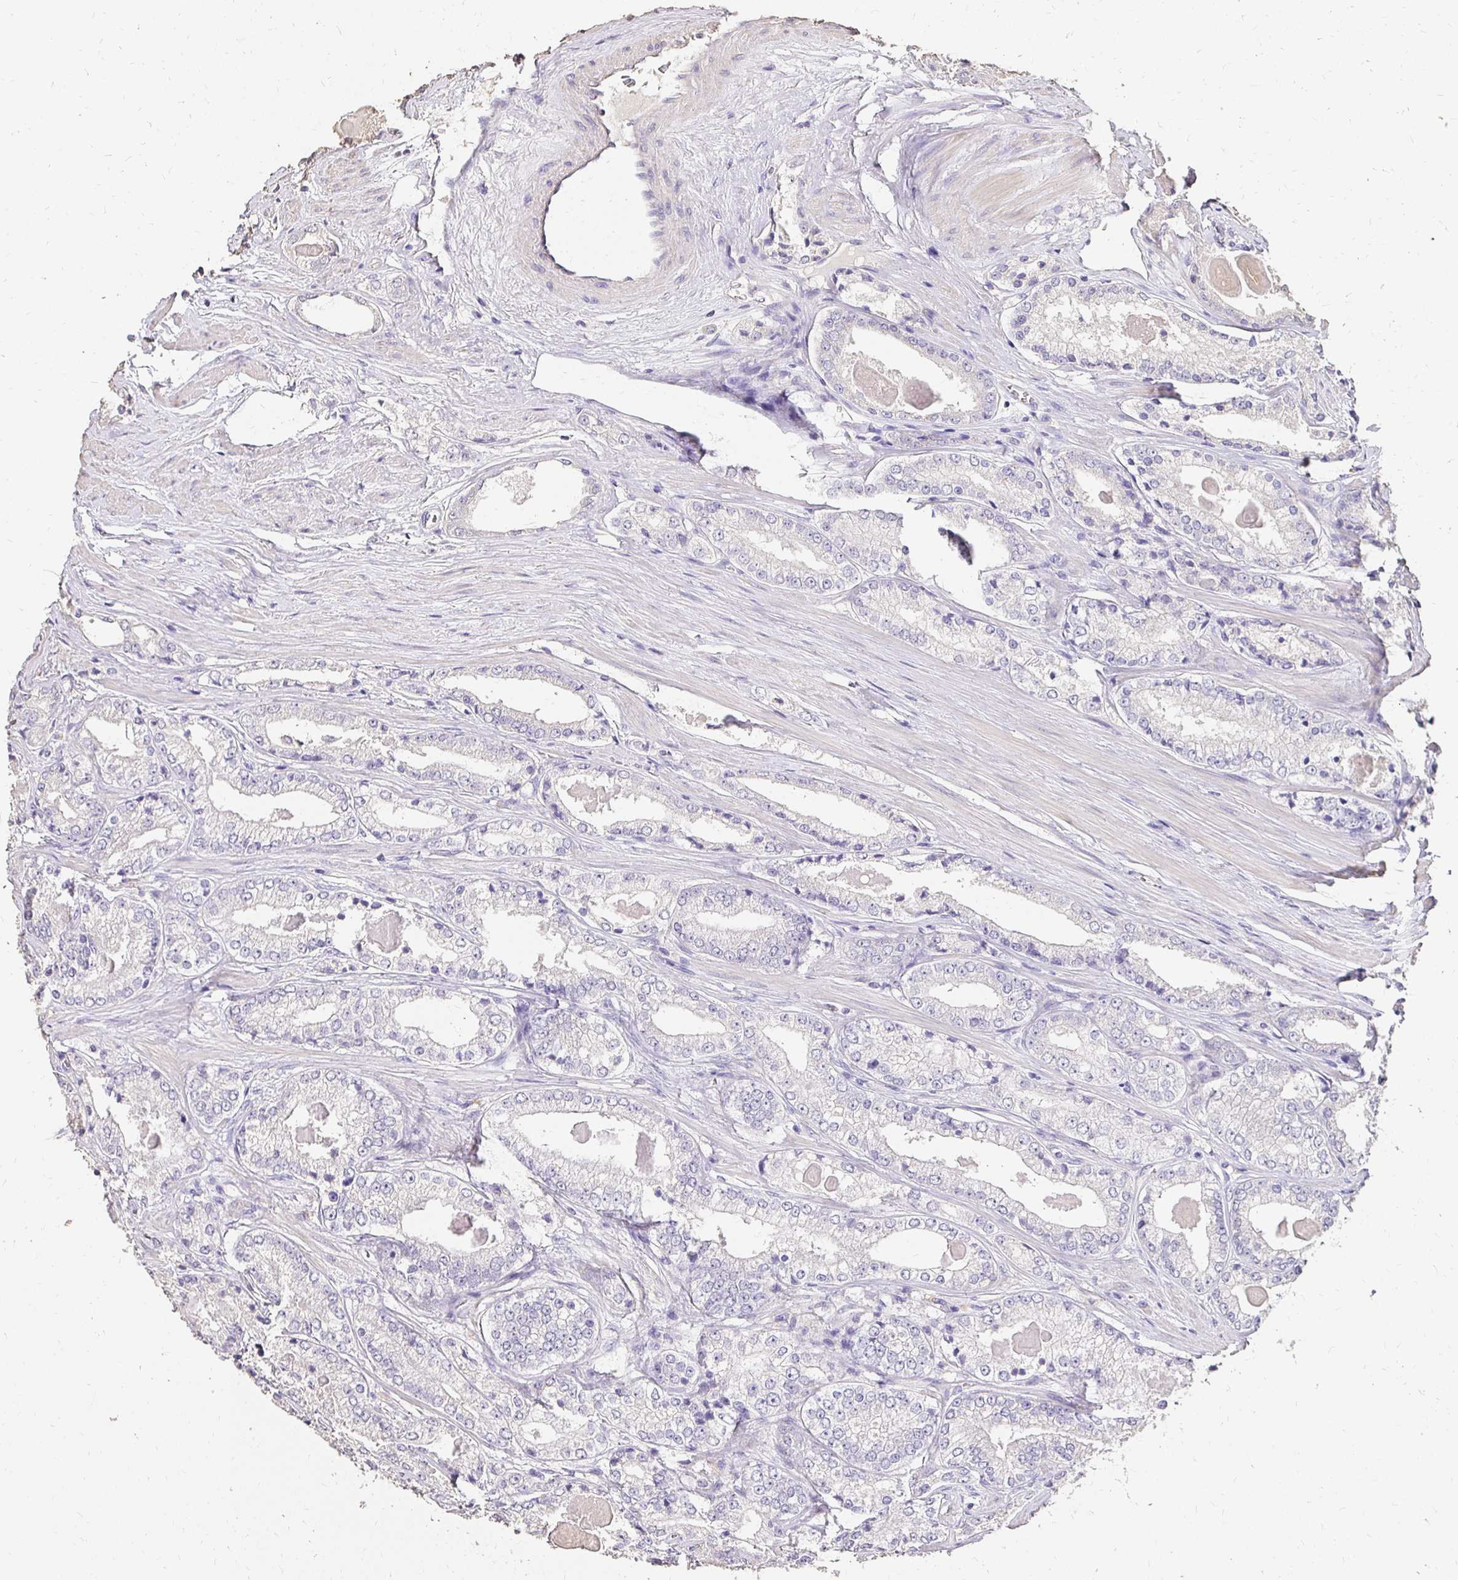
{"staining": {"intensity": "negative", "quantity": "none", "location": "none"}, "tissue": "prostate cancer", "cell_type": "Tumor cells", "image_type": "cancer", "snomed": [{"axis": "morphology", "description": "Adenocarcinoma, NOS"}, {"axis": "morphology", "description": "Adenocarcinoma, Low grade"}, {"axis": "topography", "description": "Prostate"}], "caption": "High power microscopy photomicrograph of an immunohistochemistry image of prostate low-grade adenocarcinoma, revealing no significant staining in tumor cells. Brightfield microscopy of IHC stained with DAB (brown) and hematoxylin (blue), captured at high magnification.", "gene": "UGT1A6", "patient": {"sex": "male", "age": 68}}